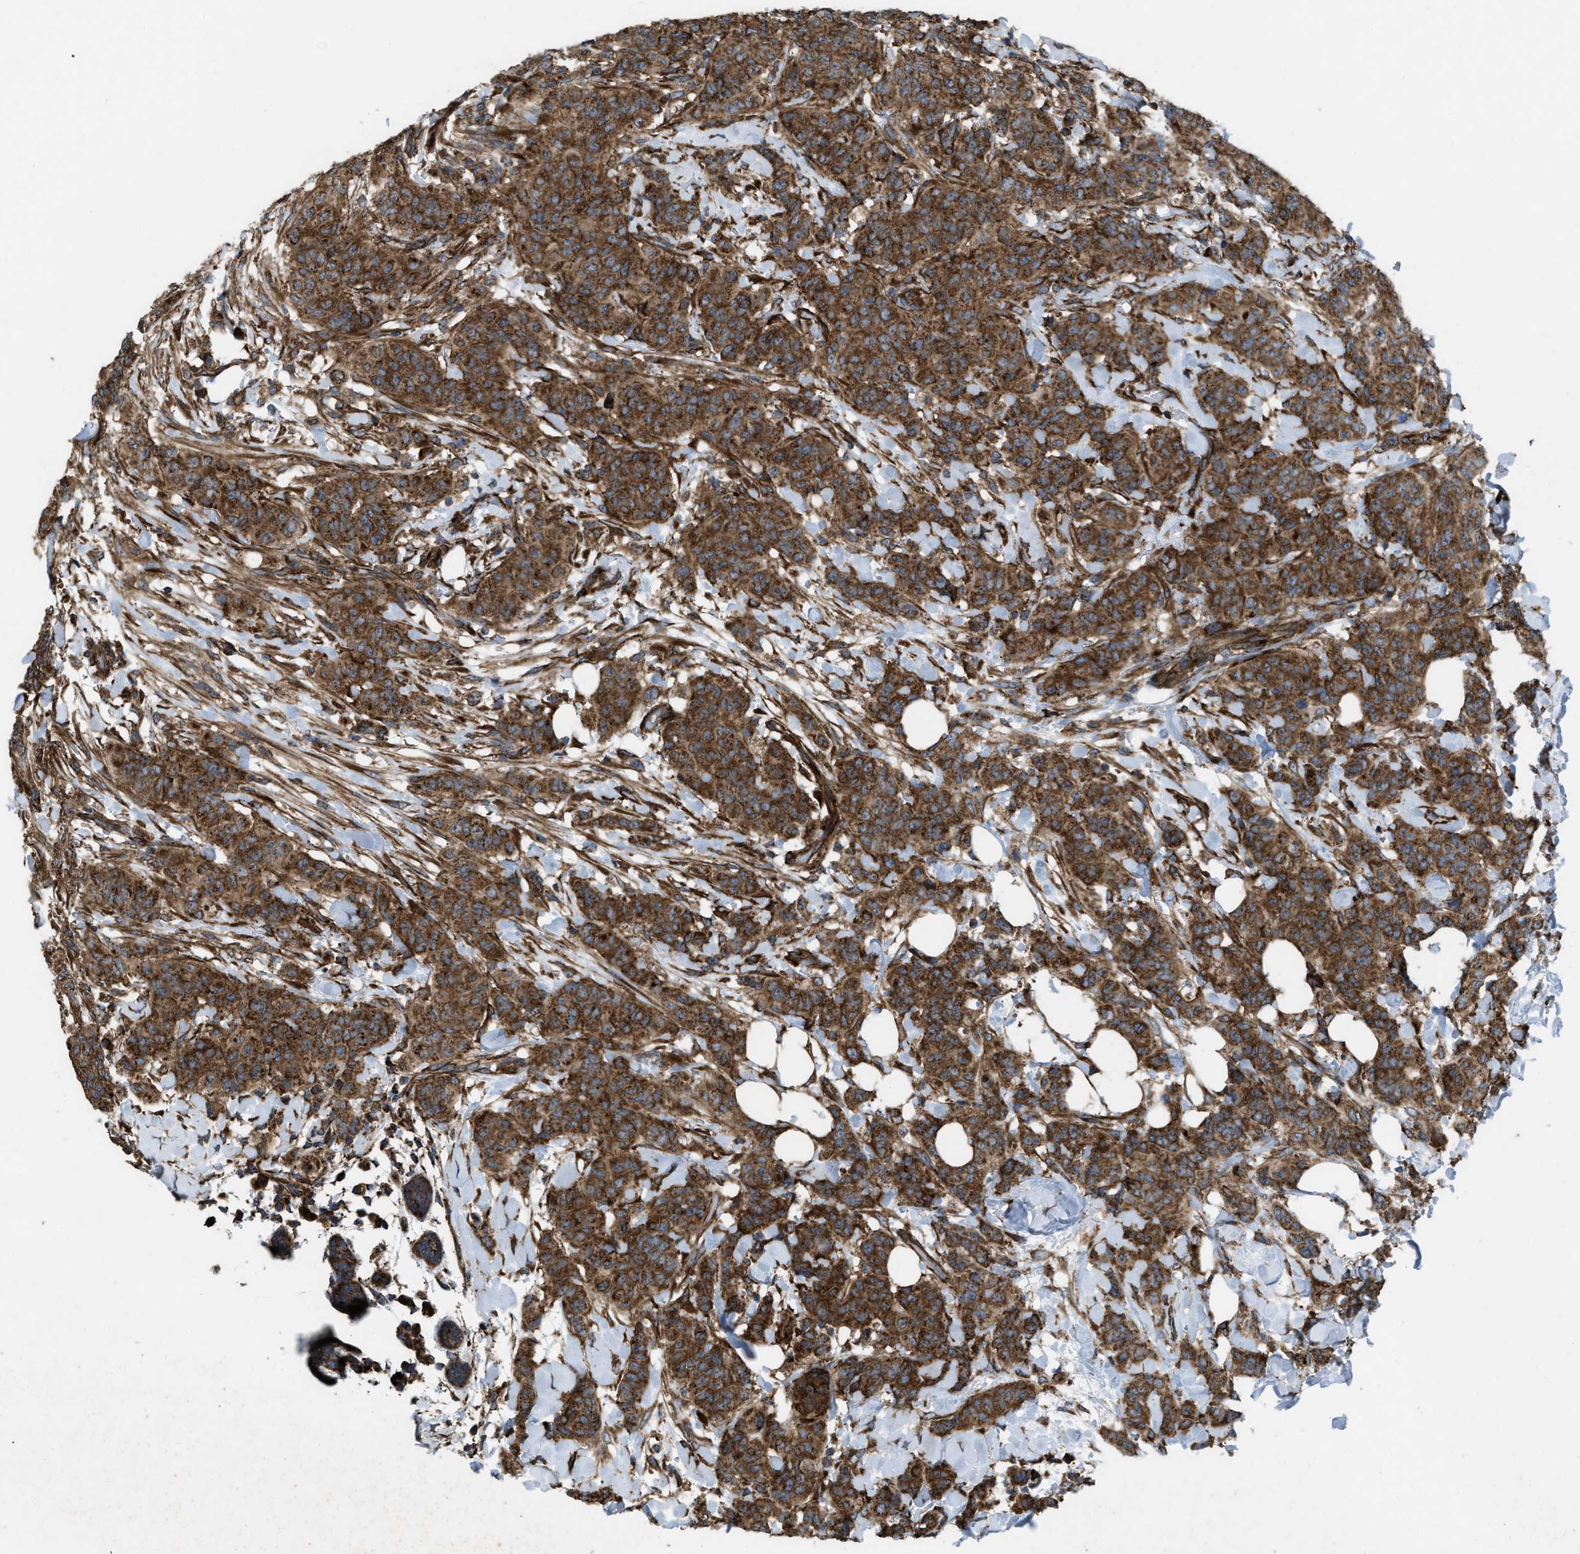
{"staining": {"intensity": "strong", "quantity": ">75%", "location": "cytoplasmic/membranous"}, "tissue": "breast cancer", "cell_type": "Tumor cells", "image_type": "cancer", "snomed": [{"axis": "morphology", "description": "Normal tissue, NOS"}, {"axis": "morphology", "description": "Duct carcinoma"}, {"axis": "topography", "description": "Breast"}], "caption": "Protein expression analysis of human breast cancer reveals strong cytoplasmic/membranous expression in about >75% of tumor cells.", "gene": "PER3", "patient": {"sex": "female", "age": 40}}